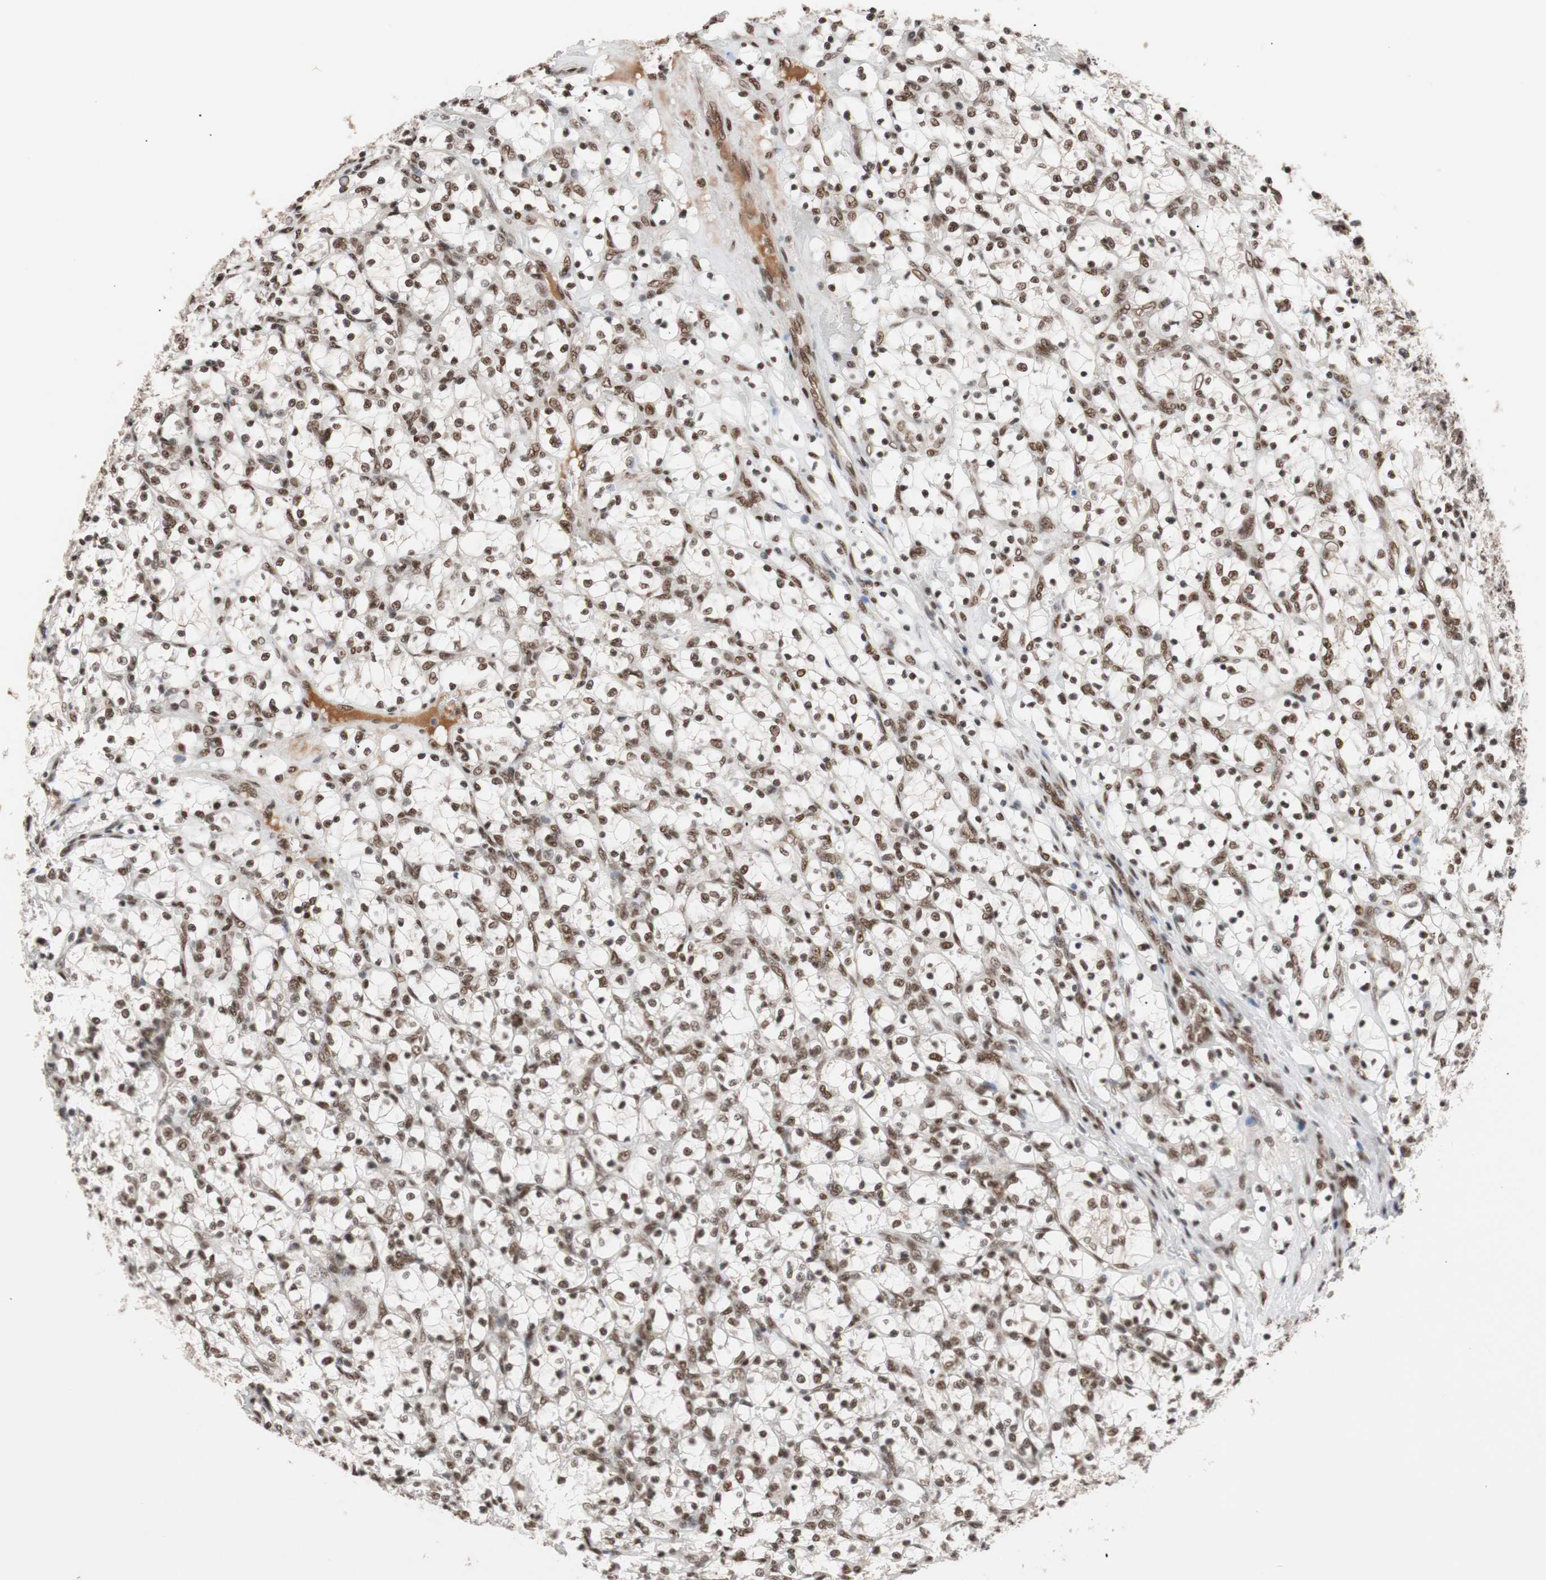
{"staining": {"intensity": "strong", "quantity": ">75%", "location": "nuclear"}, "tissue": "renal cancer", "cell_type": "Tumor cells", "image_type": "cancer", "snomed": [{"axis": "morphology", "description": "Adenocarcinoma, NOS"}, {"axis": "topography", "description": "Kidney"}], "caption": "Human renal cancer stained with a brown dye shows strong nuclear positive positivity in about >75% of tumor cells.", "gene": "CHAMP1", "patient": {"sex": "female", "age": 69}}